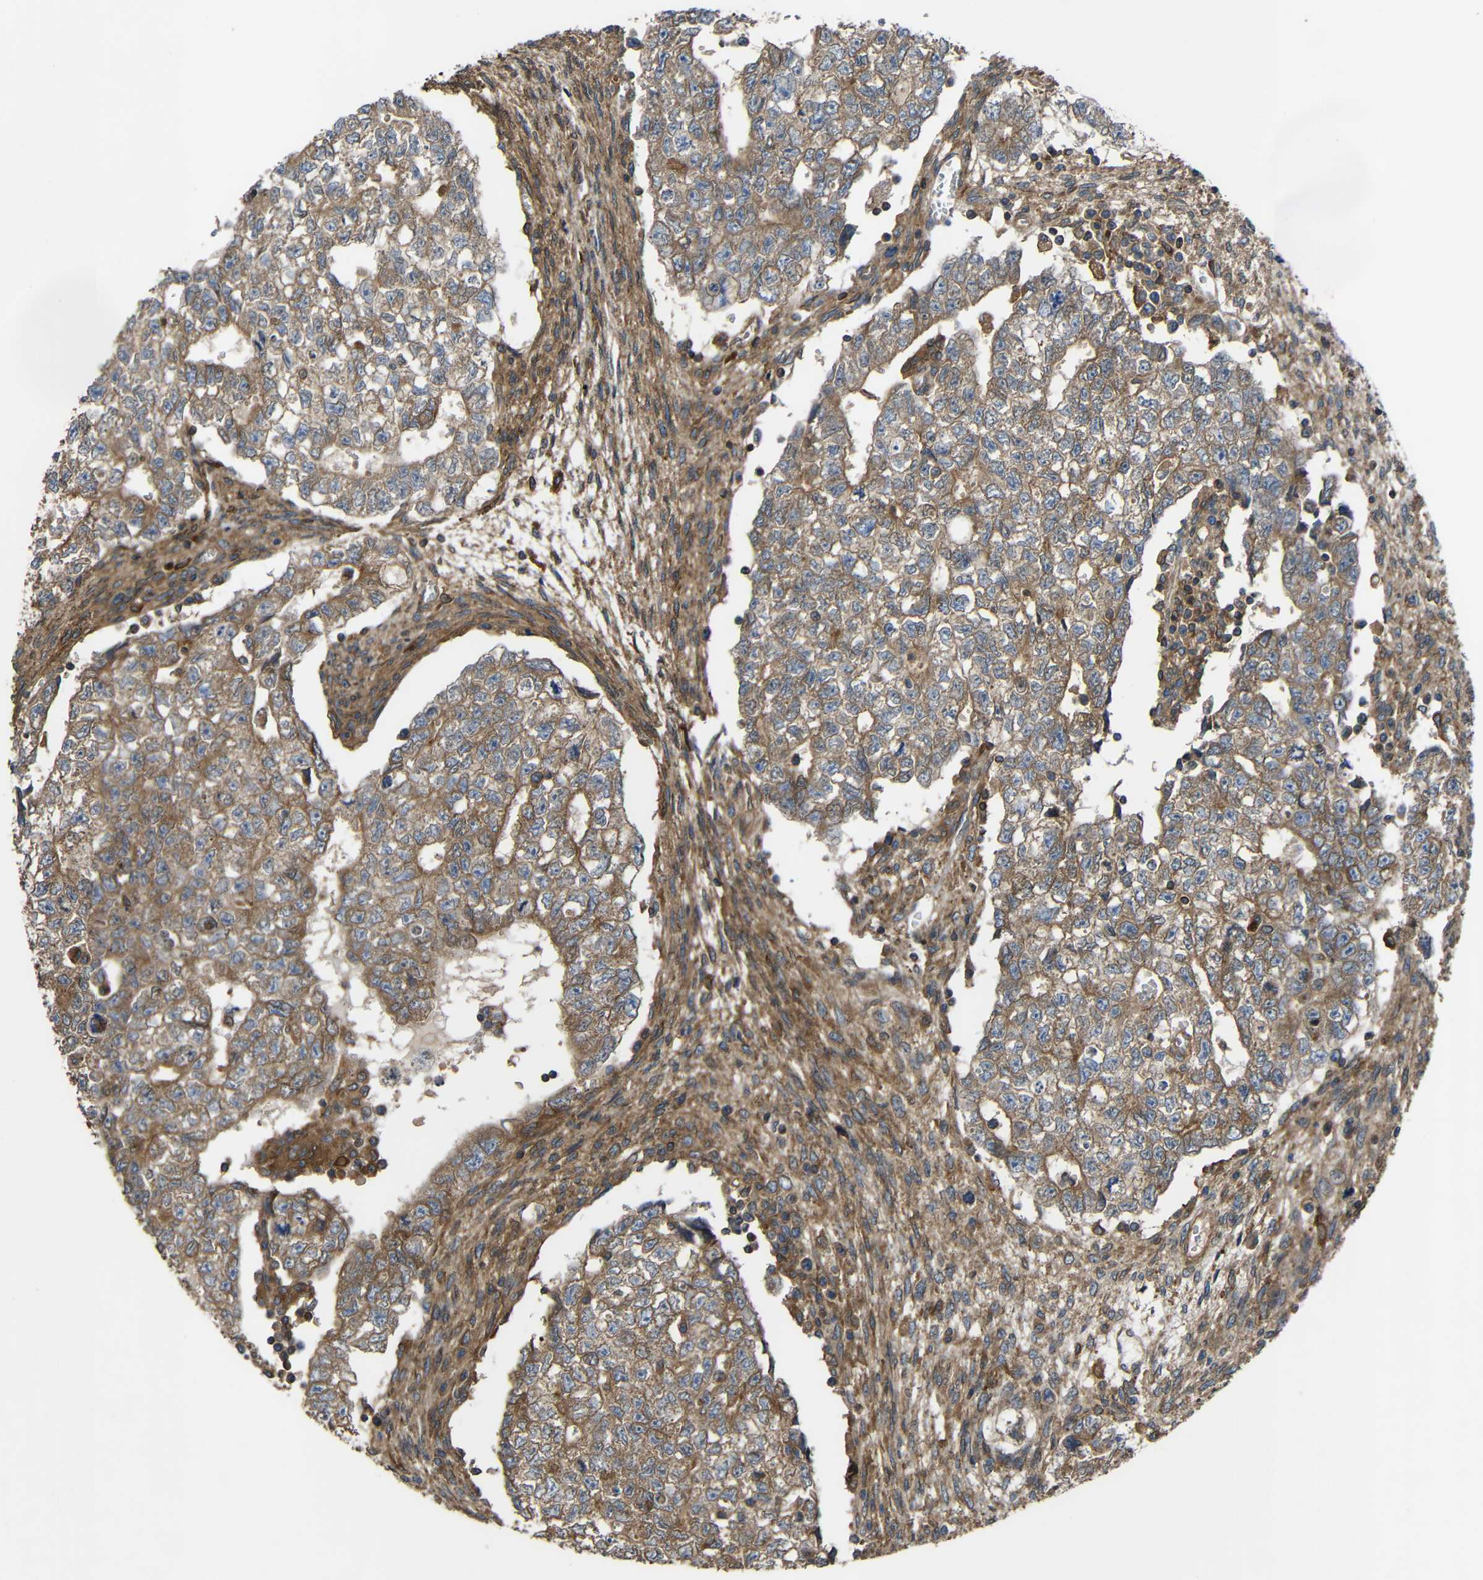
{"staining": {"intensity": "moderate", "quantity": ">75%", "location": "cytoplasmic/membranous"}, "tissue": "testis cancer", "cell_type": "Tumor cells", "image_type": "cancer", "snomed": [{"axis": "morphology", "description": "Seminoma, NOS"}, {"axis": "morphology", "description": "Carcinoma, Embryonal, NOS"}, {"axis": "topography", "description": "Testis"}], "caption": "A brown stain labels moderate cytoplasmic/membranous staining of a protein in human testis cancer tumor cells.", "gene": "TREM2", "patient": {"sex": "male", "age": 38}}